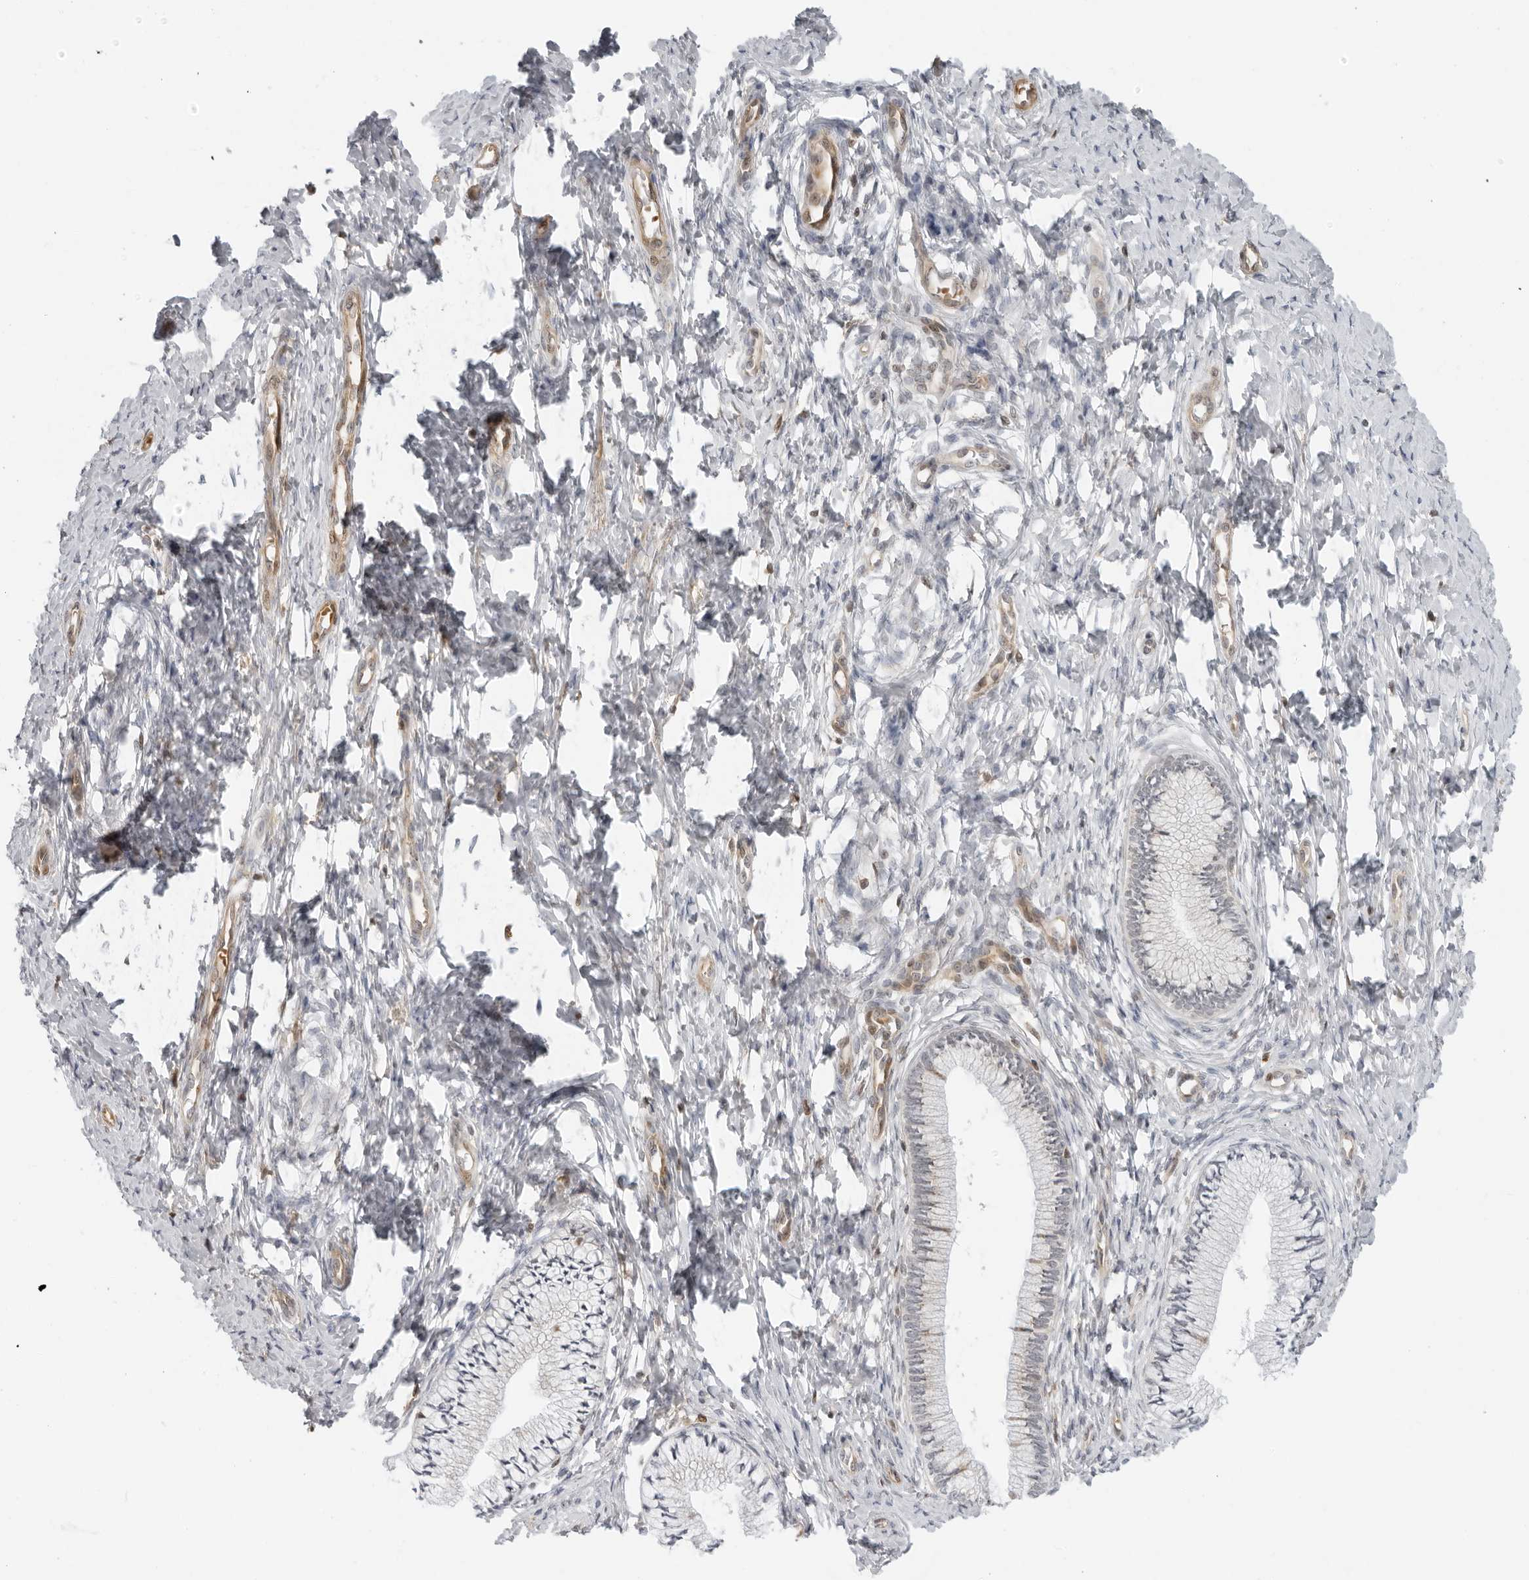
{"staining": {"intensity": "negative", "quantity": "none", "location": "none"}, "tissue": "cervix", "cell_type": "Glandular cells", "image_type": "normal", "snomed": [{"axis": "morphology", "description": "Normal tissue, NOS"}, {"axis": "topography", "description": "Cervix"}], "caption": "Immunohistochemical staining of benign human cervix exhibits no significant expression in glandular cells. (DAB immunohistochemistry, high magnification).", "gene": "SUGCT", "patient": {"sex": "female", "age": 36}}